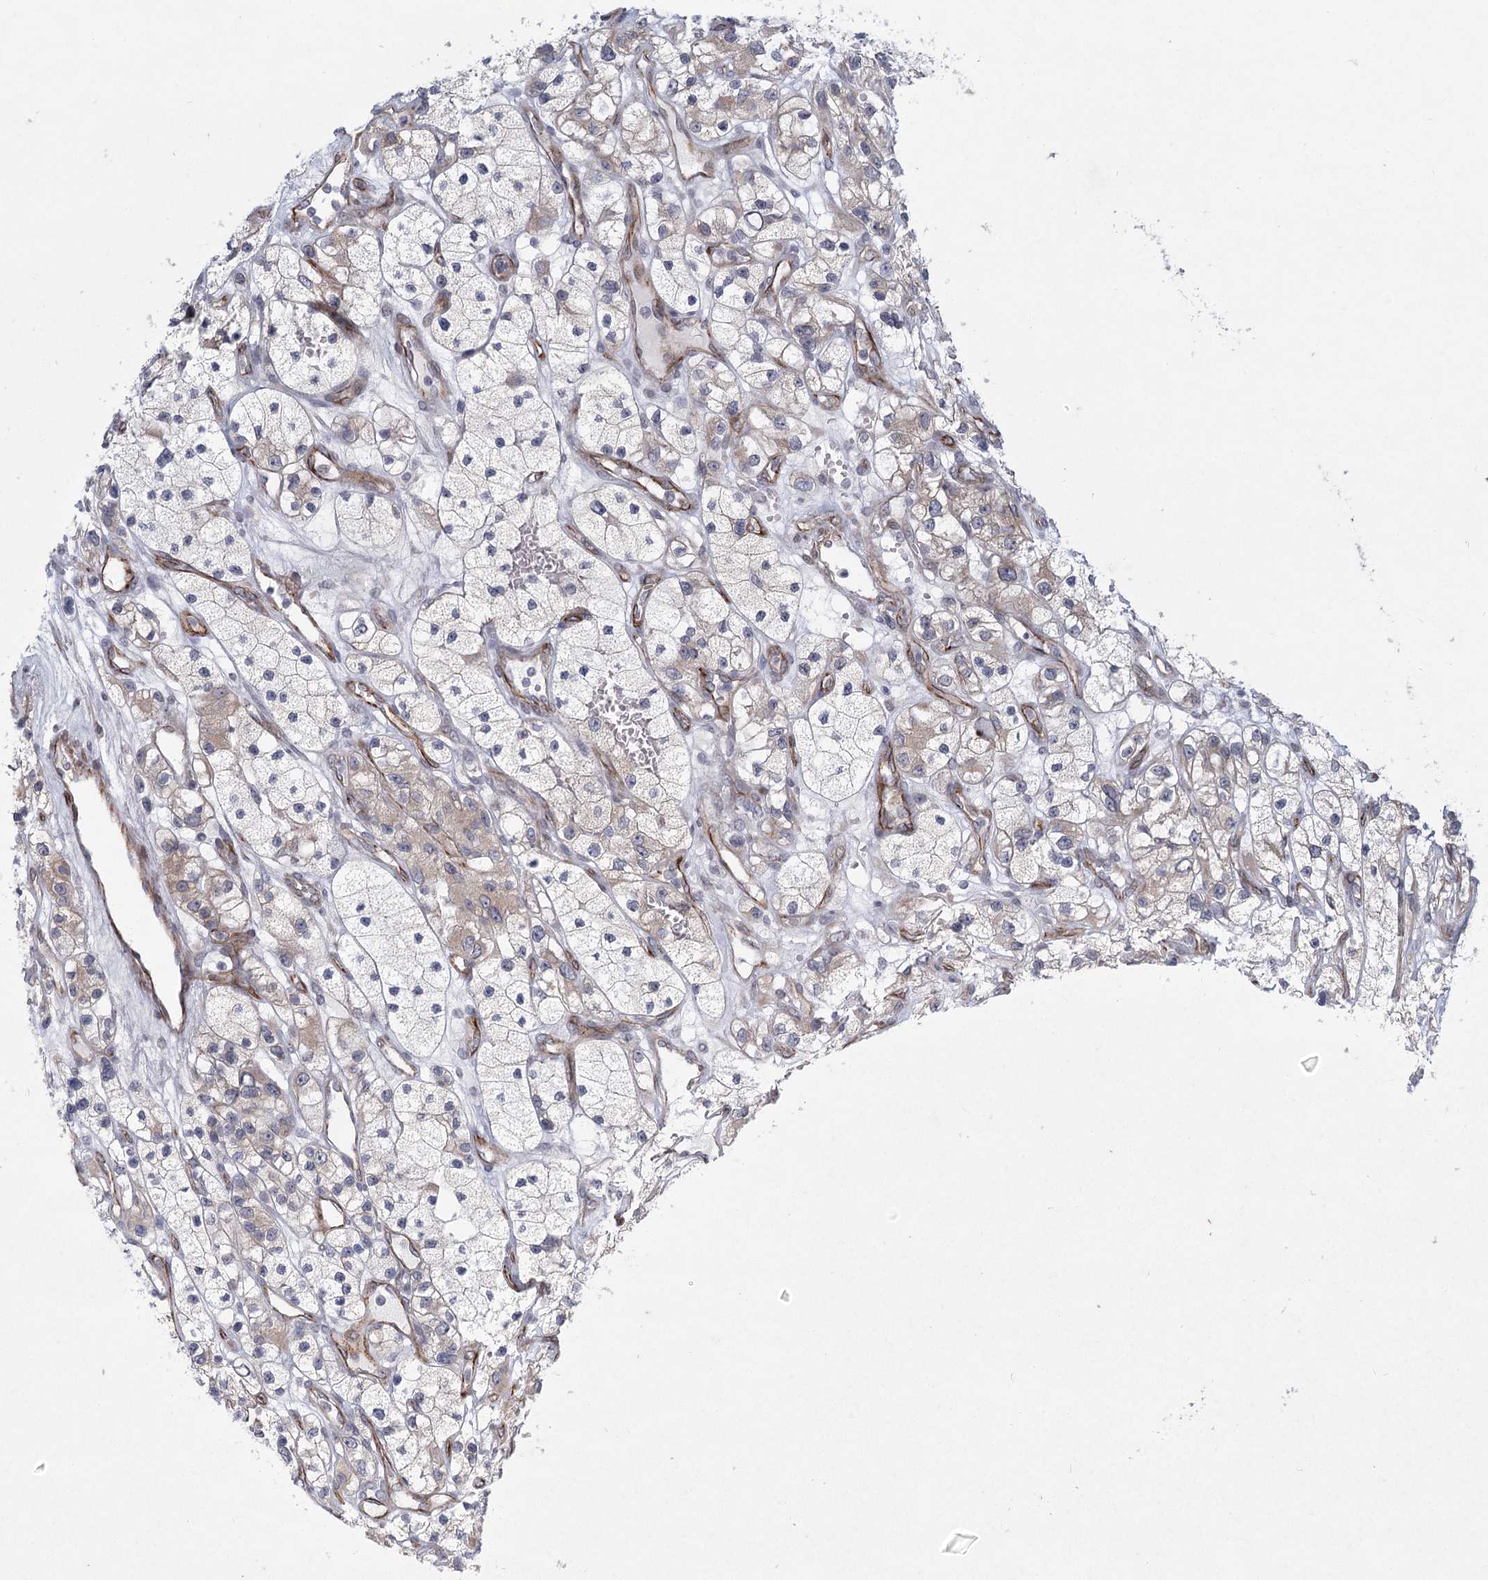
{"staining": {"intensity": "weak", "quantity": "<25%", "location": "cytoplasmic/membranous"}, "tissue": "renal cancer", "cell_type": "Tumor cells", "image_type": "cancer", "snomed": [{"axis": "morphology", "description": "Adenocarcinoma, NOS"}, {"axis": "topography", "description": "Kidney"}], "caption": "An IHC photomicrograph of renal cancer is shown. There is no staining in tumor cells of renal cancer.", "gene": "MEPE", "patient": {"sex": "female", "age": 57}}